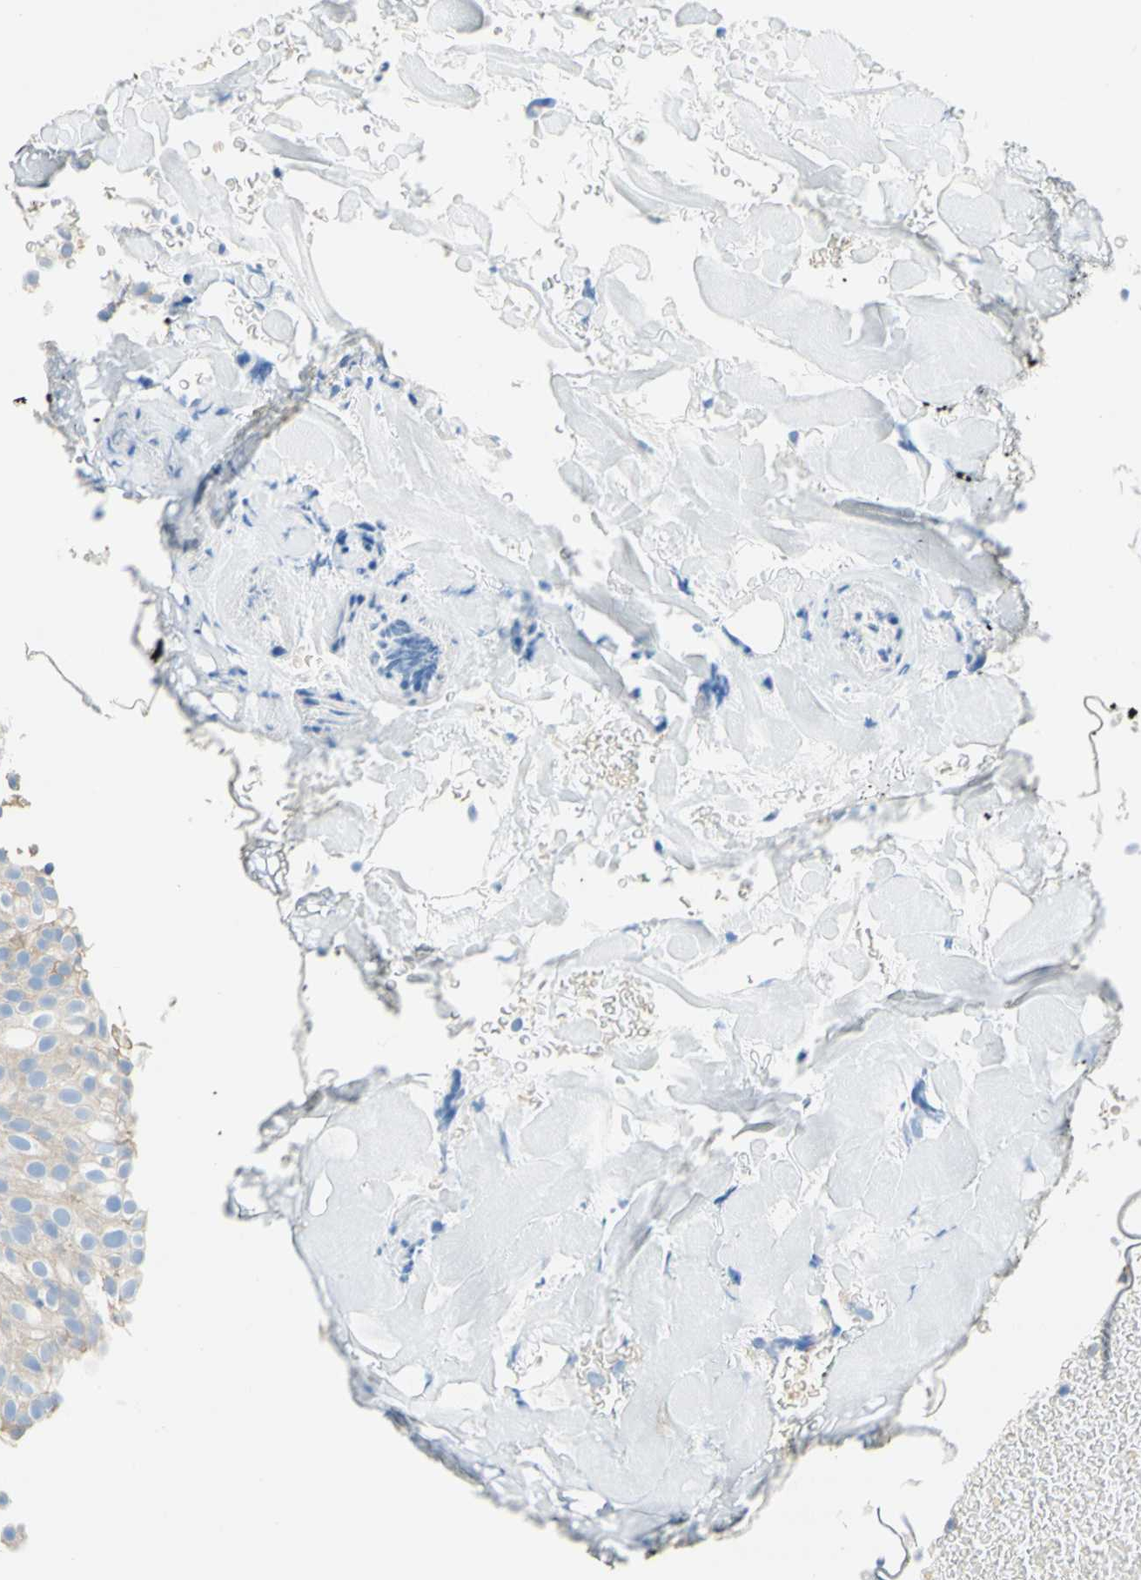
{"staining": {"intensity": "weak", "quantity": ">75%", "location": "cytoplasmic/membranous"}, "tissue": "urothelial cancer", "cell_type": "Tumor cells", "image_type": "cancer", "snomed": [{"axis": "morphology", "description": "Urothelial carcinoma, Low grade"}, {"axis": "topography", "description": "Urinary bladder"}], "caption": "Human low-grade urothelial carcinoma stained with a brown dye exhibits weak cytoplasmic/membranous positive expression in approximately >75% of tumor cells.", "gene": "F3", "patient": {"sex": "male", "age": 78}}